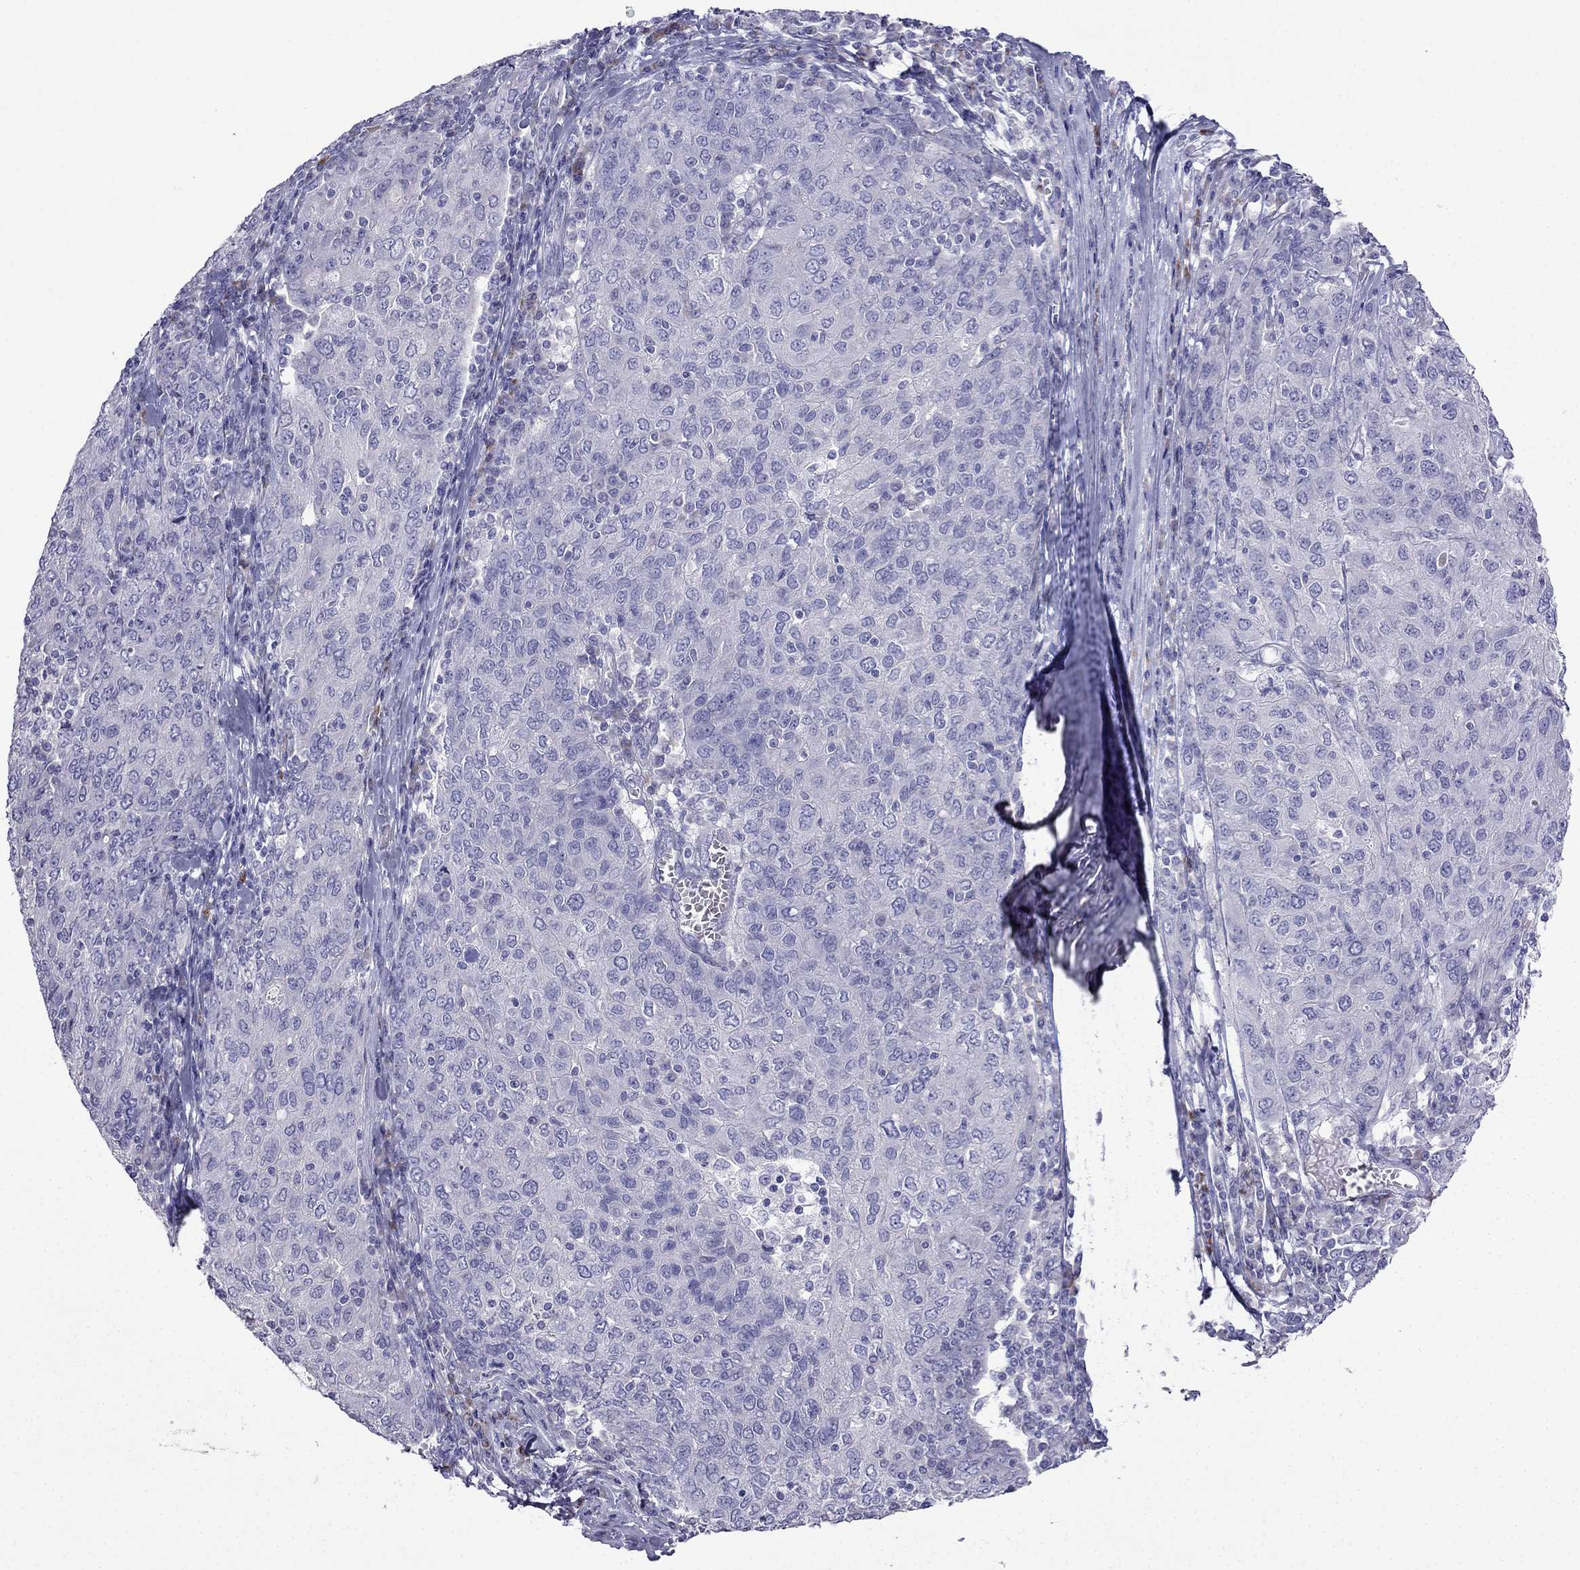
{"staining": {"intensity": "negative", "quantity": "none", "location": "none"}, "tissue": "ovarian cancer", "cell_type": "Tumor cells", "image_type": "cancer", "snomed": [{"axis": "morphology", "description": "Carcinoma, endometroid"}, {"axis": "topography", "description": "Ovary"}], "caption": "High power microscopy micrograph of an immunohistochemistry photomicrograph of endometroid carcinoma (ovarian), revealing no significant staining in tumor cells.", "gene": "PATE1", "patient": {"sex": "female", "age": 50}}